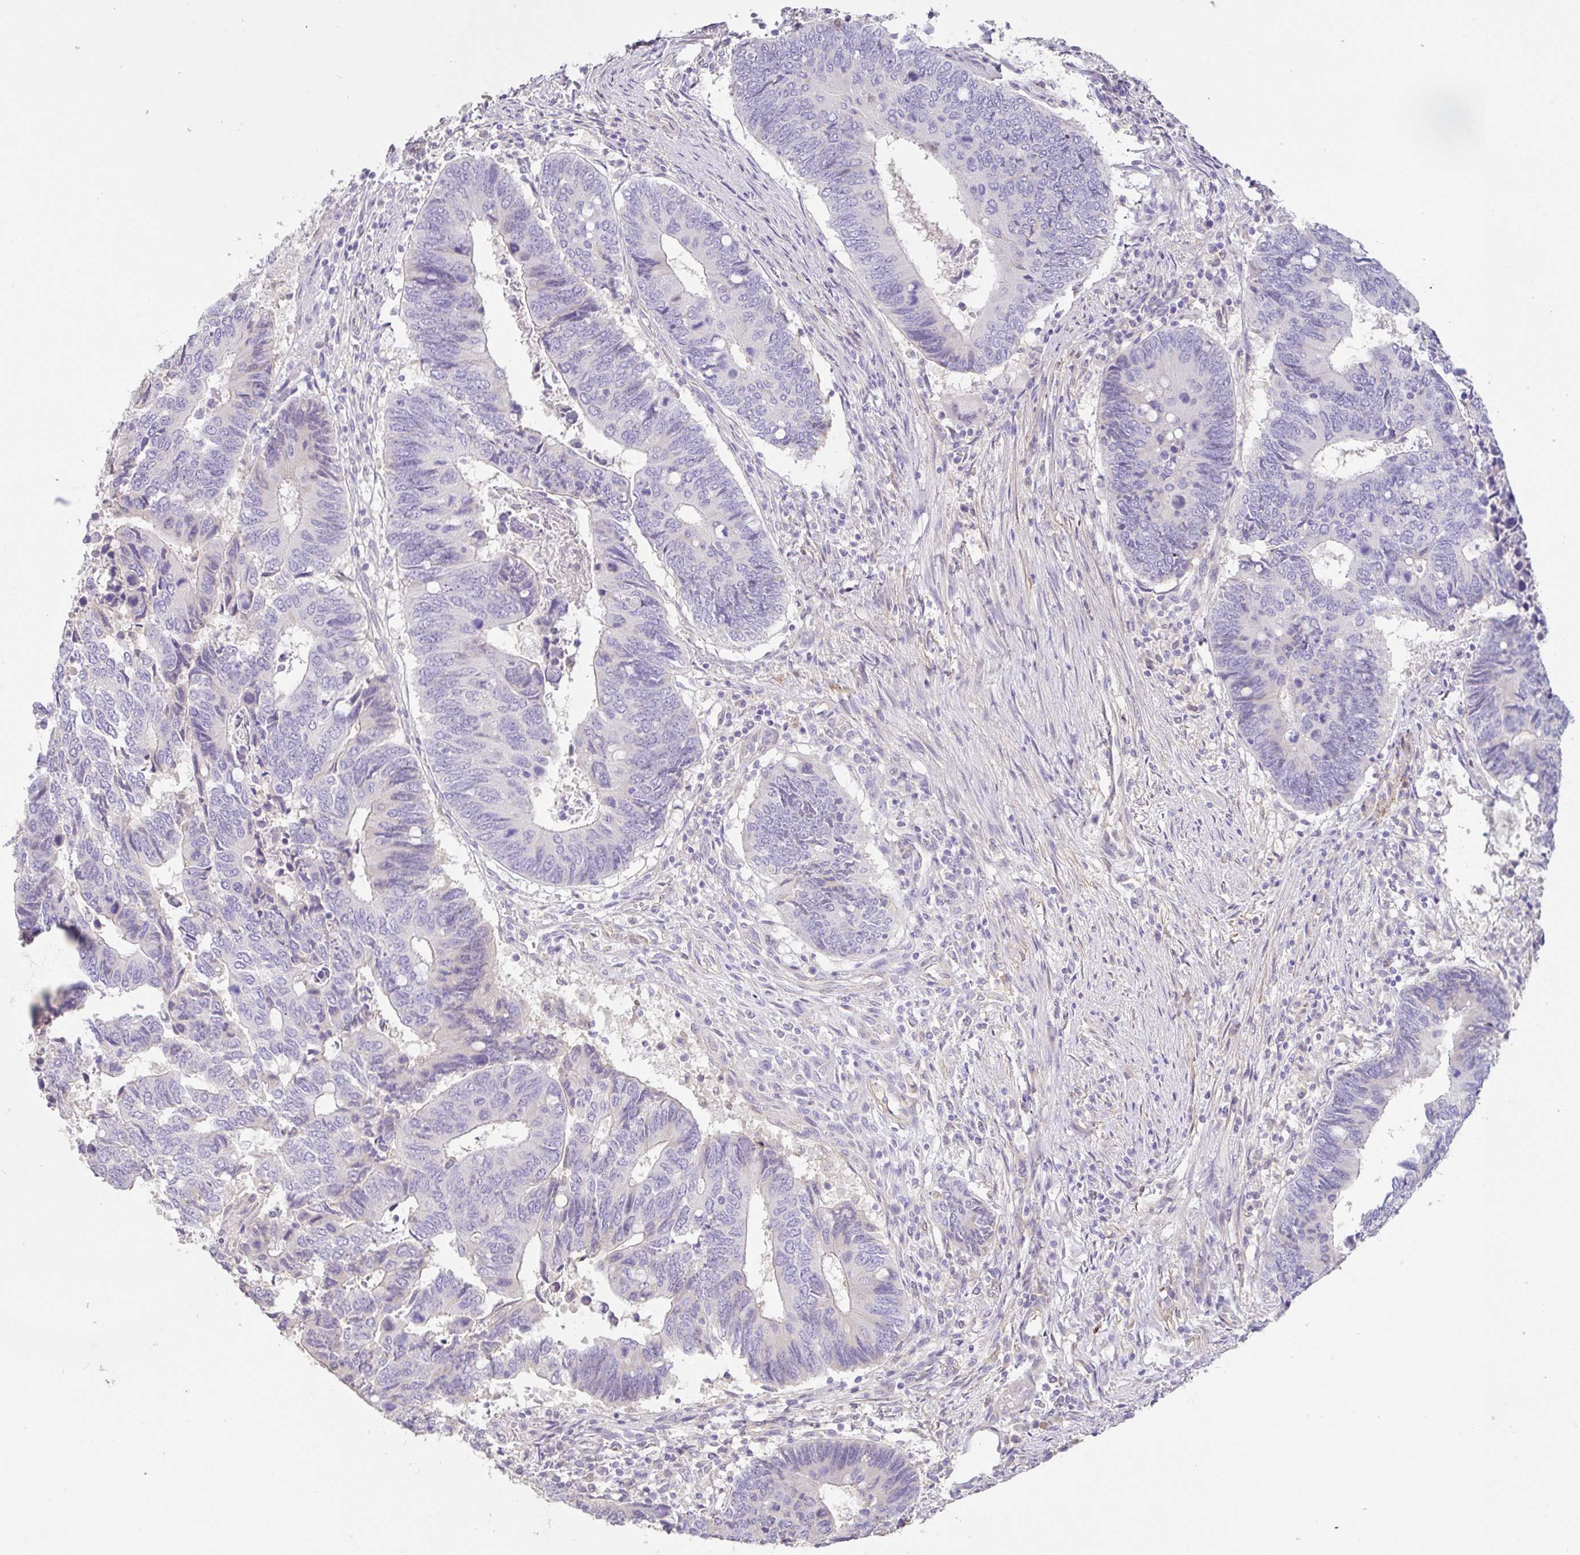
{"staining": {"intensity": "negative", "quantity": "none", "location": "none"}, "tissue": "colorectal cancer", "cell_type": "Tumor cells", "image_type": "cancer", "snomed": [{"axis": "morphology", "description": "Adenocarcinoma, NOS"}, {"axis": "topography", "description": "Colon"}], "caption": "Colorectal cancer (adenocarcinoma) was stained to show a protein in brown. There is no significant staining in tumor cells.", "gene": "PYGM", "patient": {"sex": "male", "age": 87}}